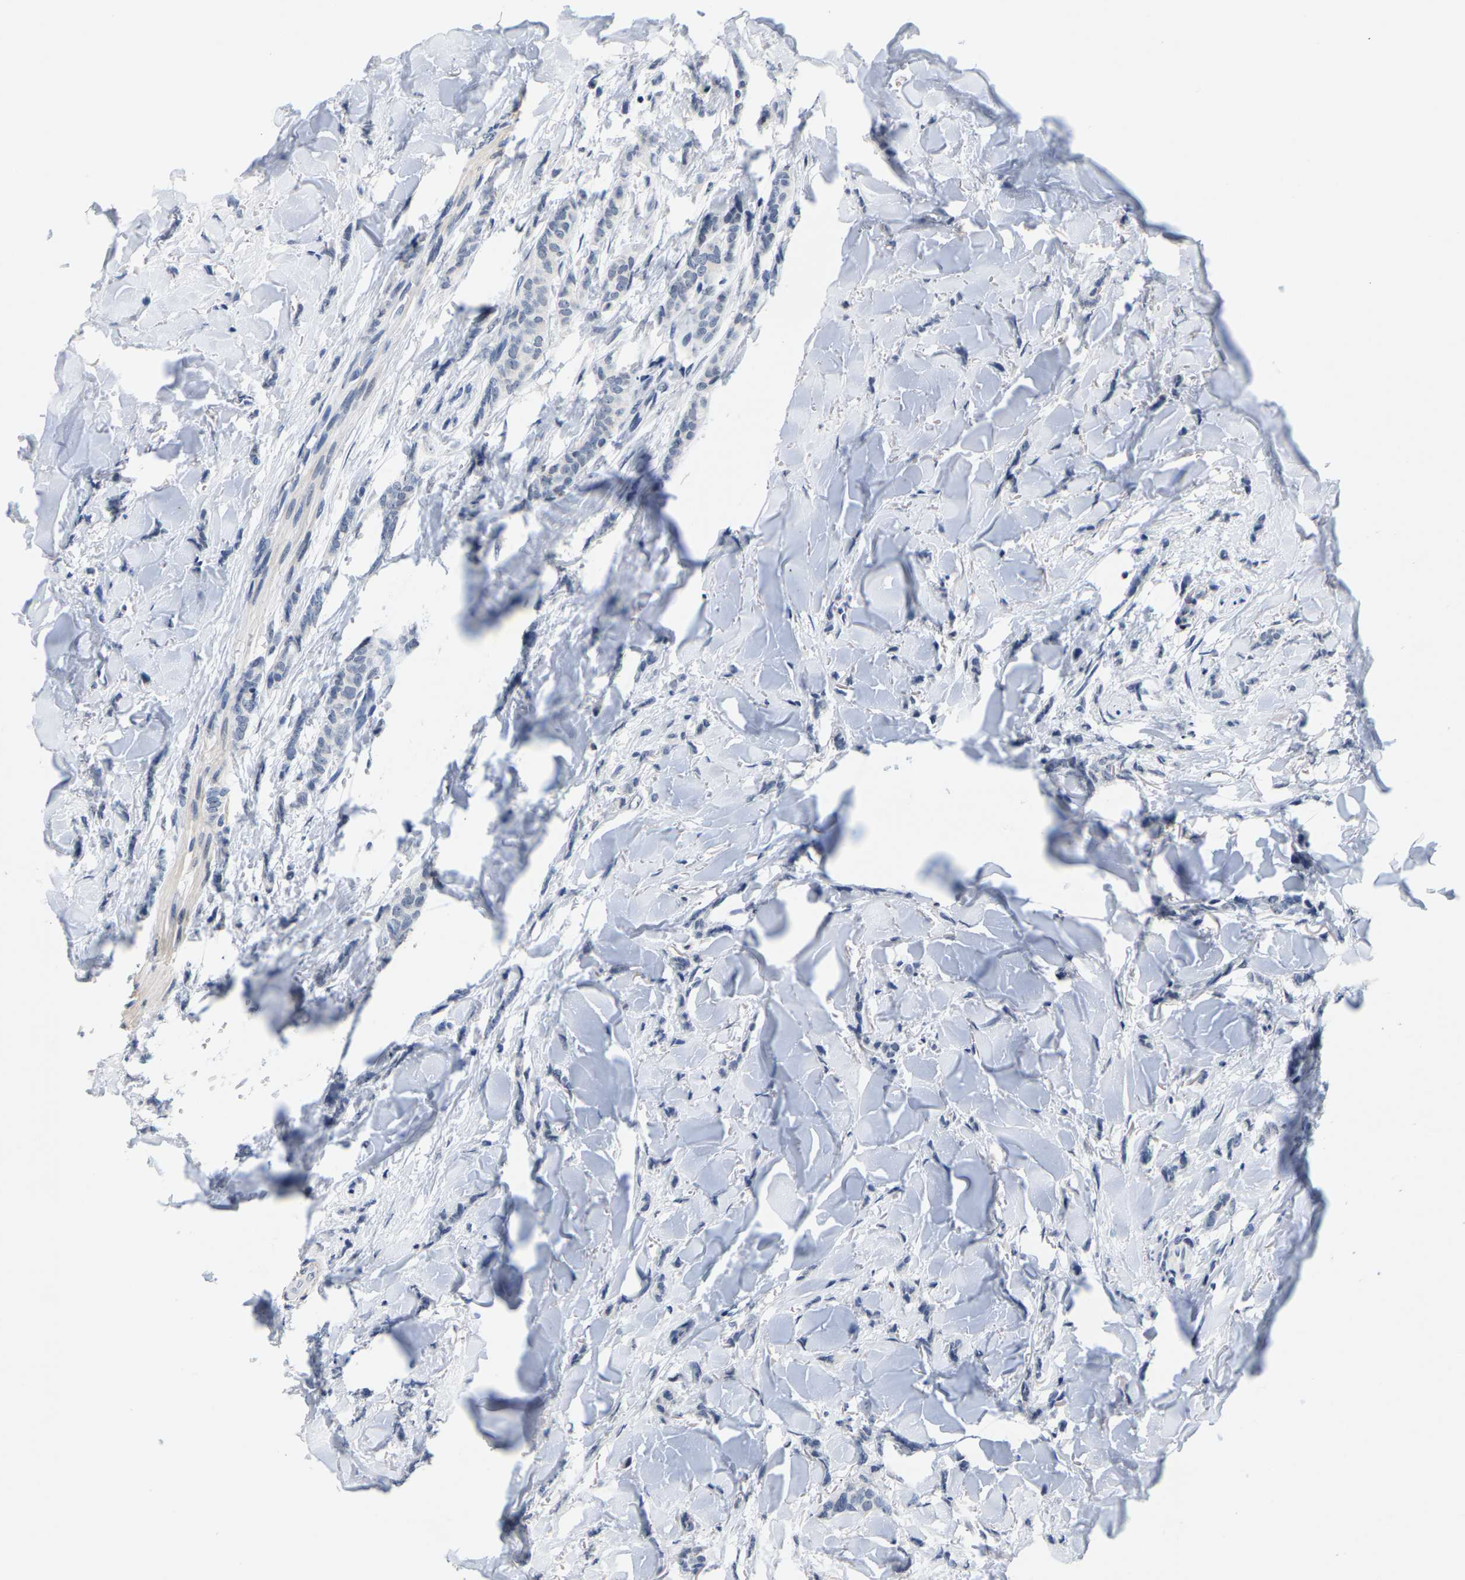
{"staining": {"intensity": "negative", "quantity": "none", "location": "none"}, "tissue": "breast cancer", "cell_type": "Tumor cells", "image_type": "cancer", "snomed": [{"axis": "morphology", "description": "Lobular carcinoma"}, {"axis": "topography", "description": "Skin"}, {"axis": "topography", "description": "Breast"}], "caption": "Immunohistochemistry (IHC) photomicrograph of neoplastic tissue: human breast lobular carcinoma stained with DAB shows no significant protein positivity in tumor cells. Nuclei are stained in blue.", "gene": "SETD1B", "patient": {"sex": "female", "age": 46}}